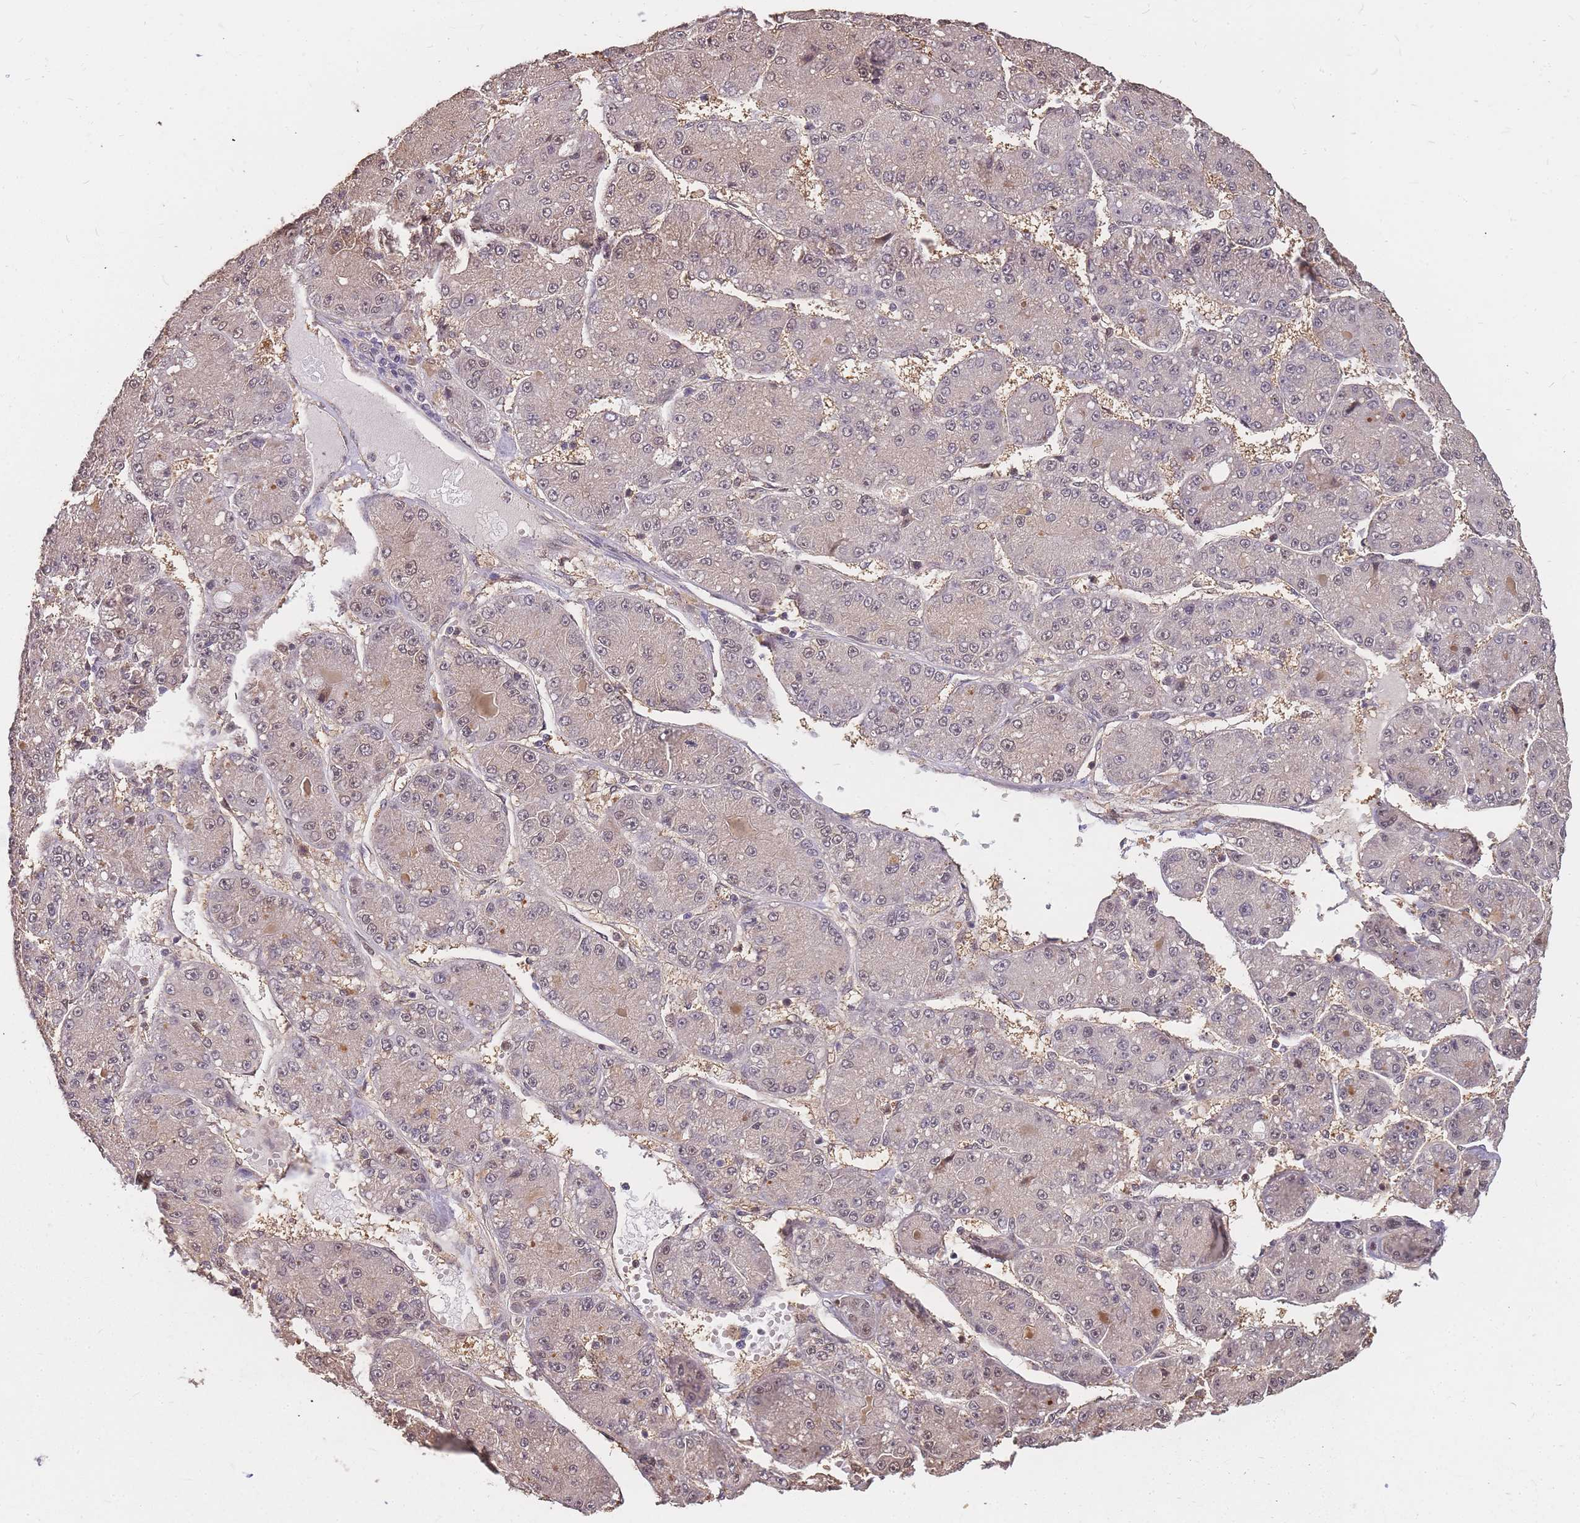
{"staining": {"intensity": "moderate", "quantity": "25%-75%", "location": "cytoplasmic/membranous,nuclear"}, "tissue": "liver cancer", "cell_type": "Tumor cells", "image_type": "cancer", "snomed": [{"axis": "morphology", "description": "Carcinoma, Hepatocellular, NOS"}, {"axis": "topography", "description": "Liver"}], "caption": "Immunohistochemical staining of liver hepatocellular carcinoma displays moderate cytoplasmic/membranous and nuclear protein staining in about 25%-75% of tumor cells.", "gene": "CDKN2AIPNL", "patient": {"sex": "male", "age": 67}}